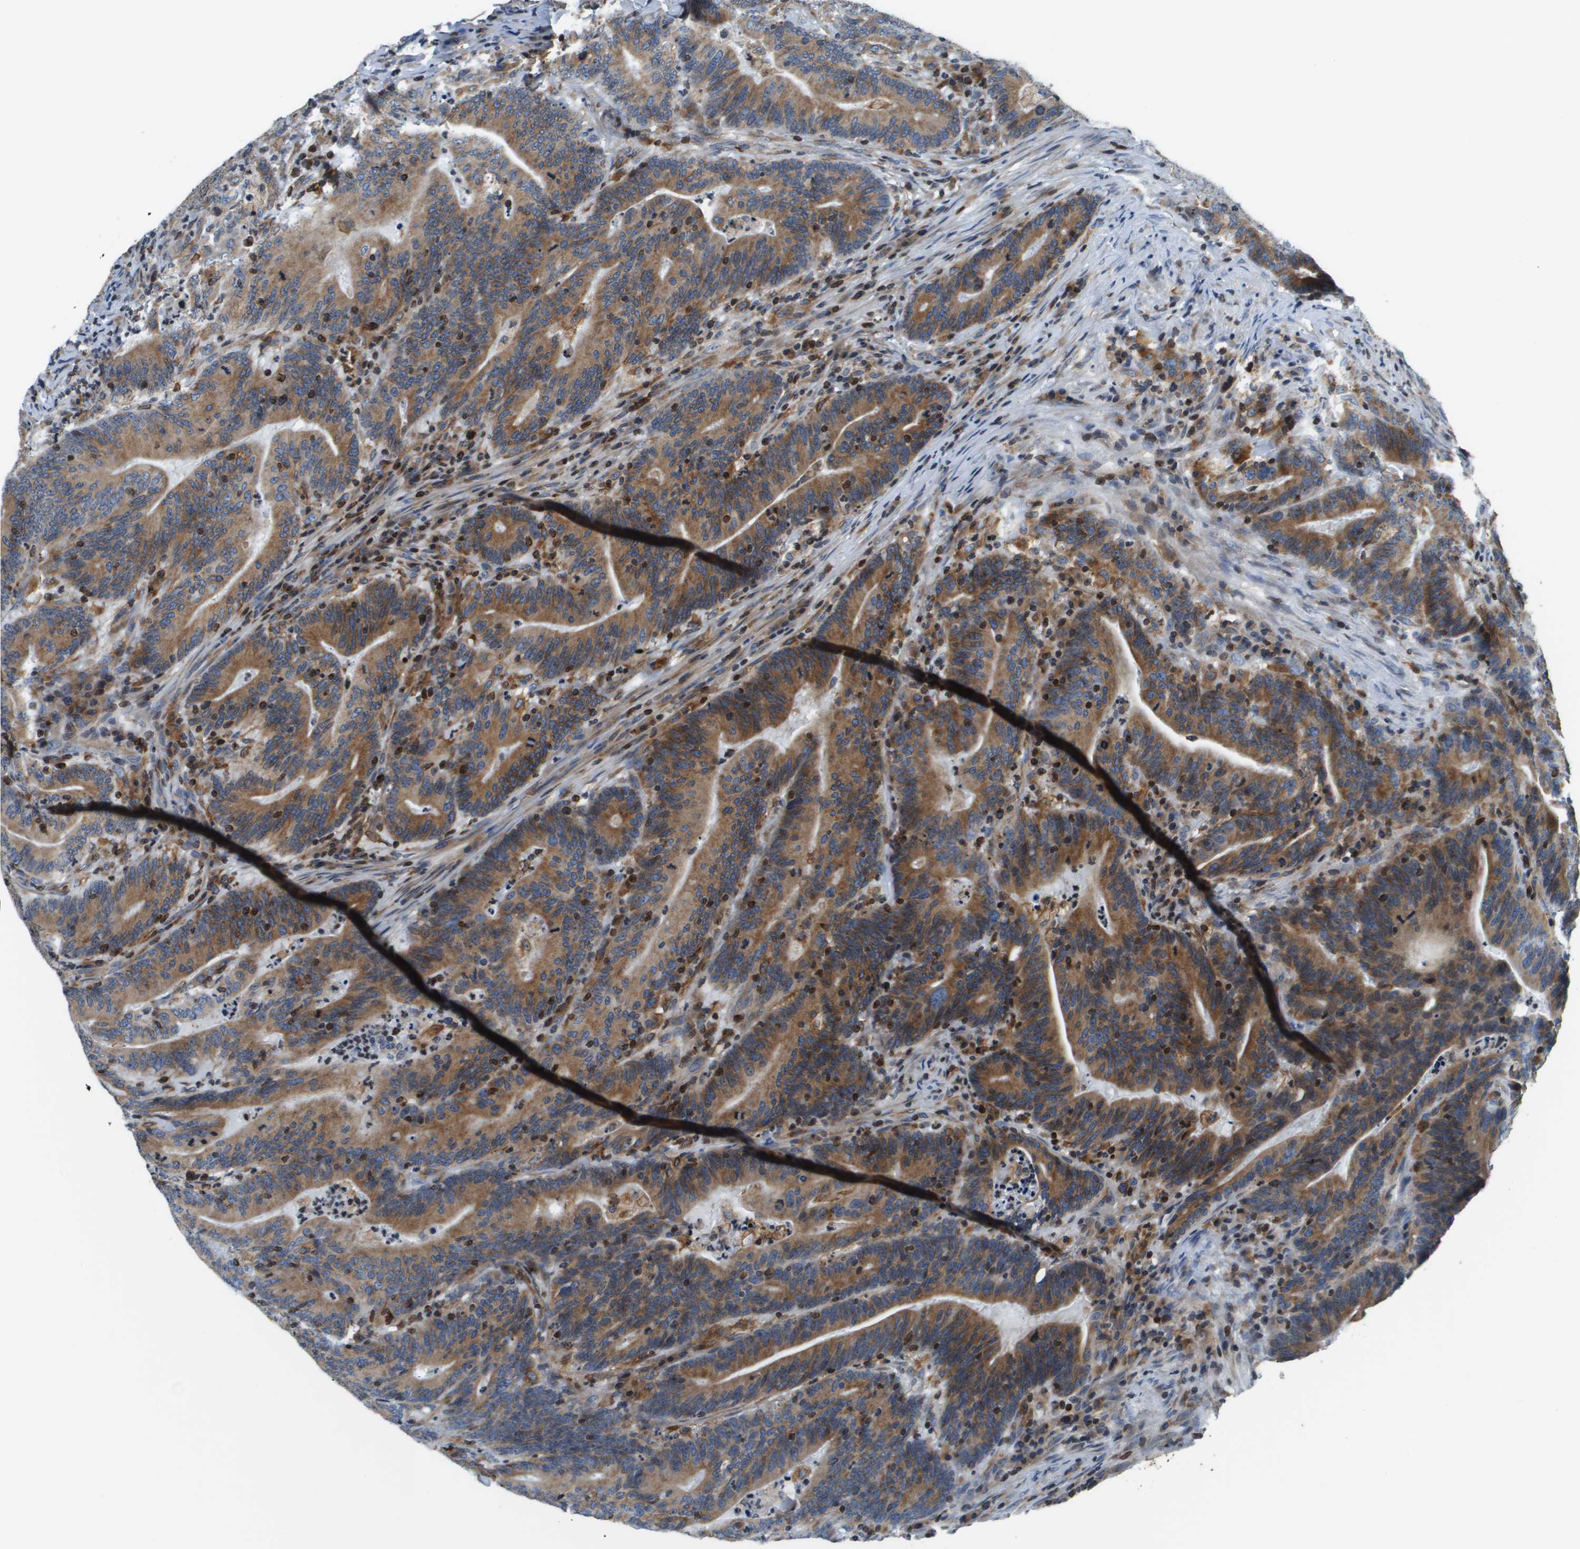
{"staining": {"intensity": "moderate", "quantity": ">75%", "location": "cytoplasmic/membranous"}, "tissue": "colorectal cancer", "cell_type": "Tumor cells", "image_type": "cancer", "snomed": [{"axis": "morphology", "description": "Adenocarcinoma, NOS"}, {"axis": "topography", "description": "Colon"}], "caption": "IHC micrograph of human colorectal cancer (adenocarcinoma) stained for a protein (brown), which demonstrates medium levels of moderate cytoplasmic/membranous expression in about >75% of tumor cells.", "gene": "ESYT1", "patient": {"sex": "female", "age": 66}}